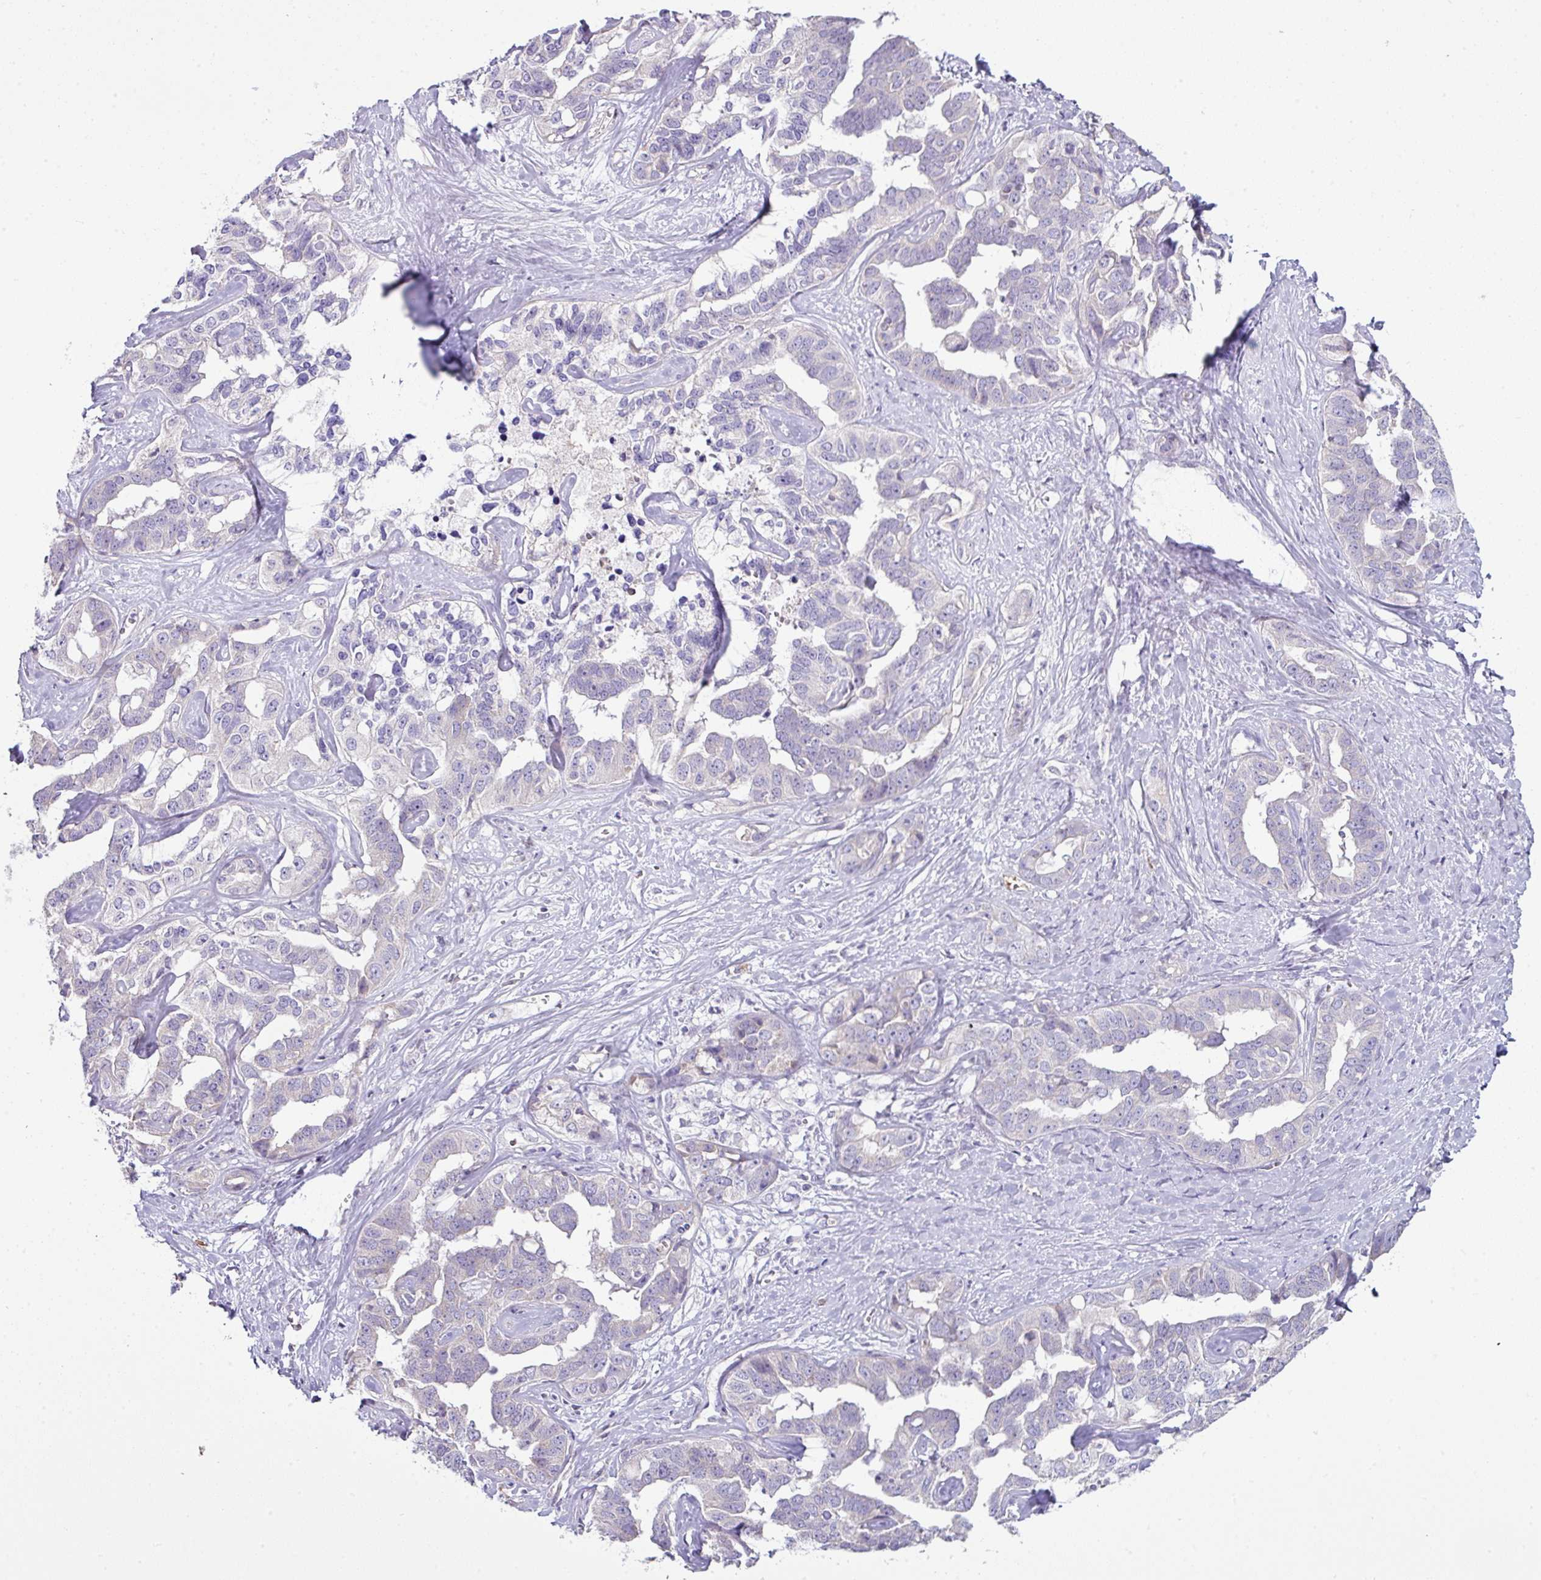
{"staining": {"intensity": "negative", "quantity": "none", "location": "none"}, "tissue": "liver cancer", "cell_type": "Tumor cells", "image_type": "cancer", "snomed": [{"axis": "morphology", "description": "Cholangiocarcinoma"}, {"axis": "topography", "description": "Liver"}], "caption": "The immunohistochemistry (IHC) image has no significant staining in tumor cells of liver cancer tissue.", "gene": "SLAMF6", "patient": {"sex": "male", "age": 59}}